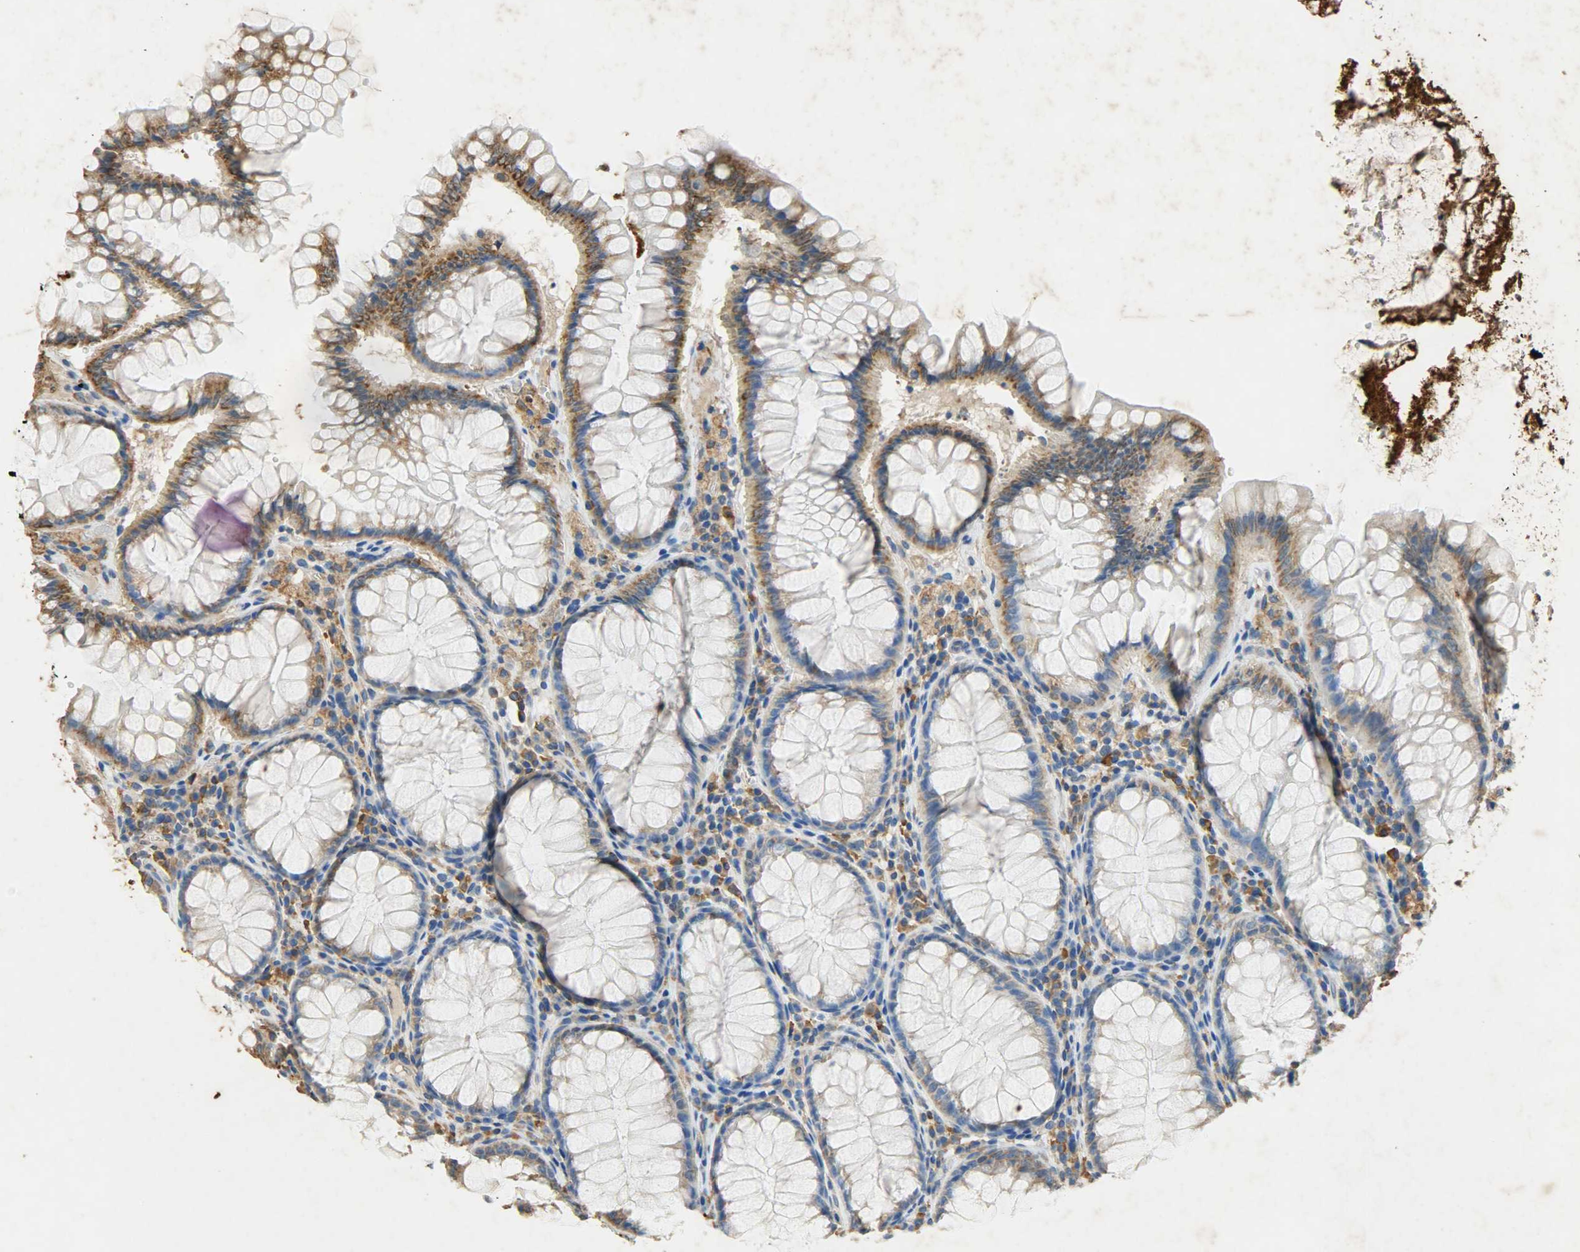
{"staining": {"intensity": "weak", "quantity": "25%-75%", "location": "cytoplasmic/membranous"}, "tissue": "colon", "cell_type": "Endothelial cells", "image_type": "normal", "snomed": [{"axis": "morphology", "description": "Normal tissue, NOS"}, {"axis": "topography", "description": "Colon"}], "caption": "Benign colon shows weak cytoplasmic/membranous positivity in approximately 25%-75% of endothelial cells, visualized by immunohistochemistry.", "gene": "HSPA5", "patient": {"sex": "female", "age": 46}}